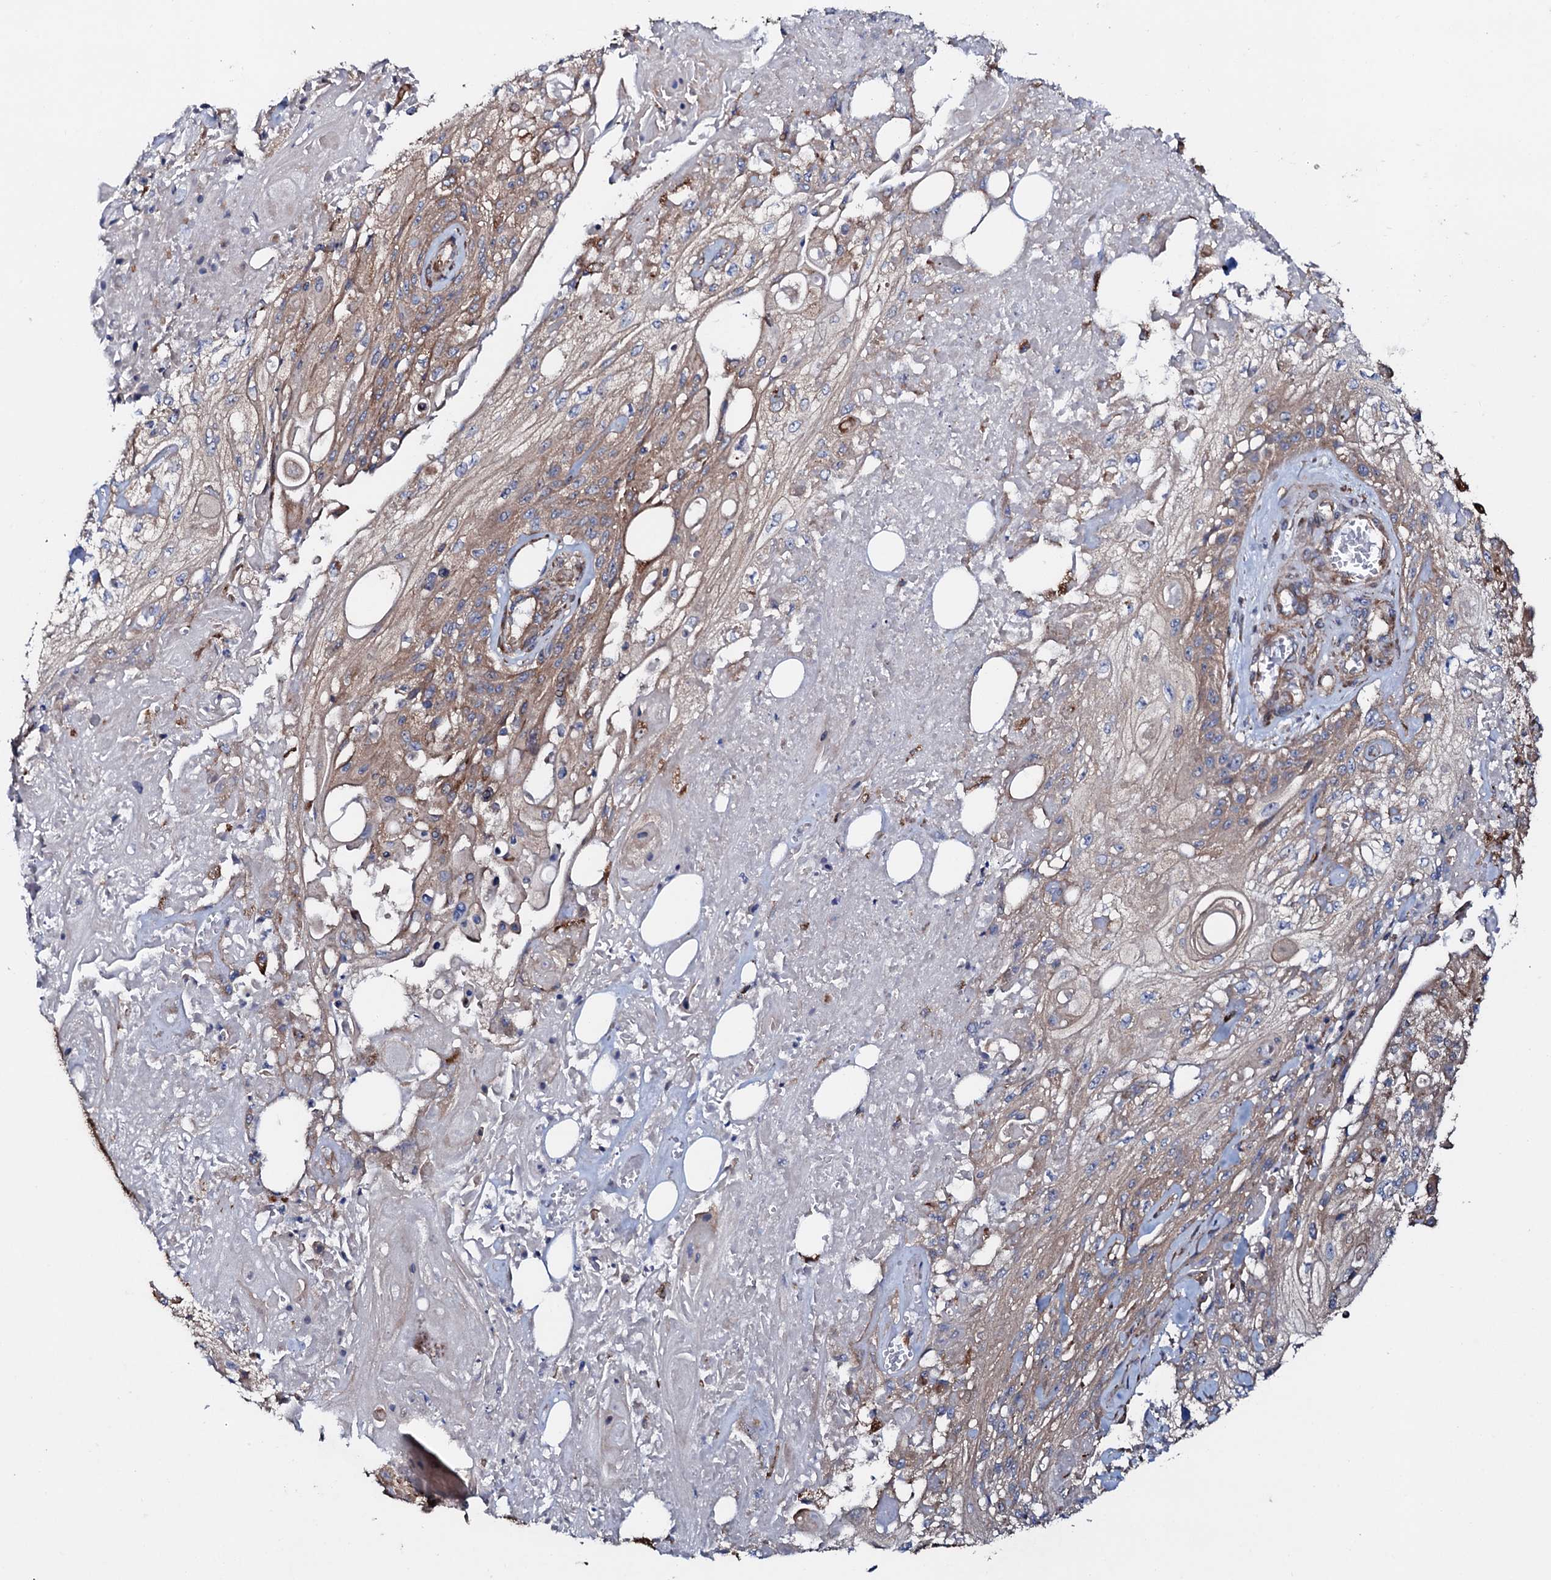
{"staining": {"intensity": "moderate", "quantity": "25%-75%", "location": "cytoplasmic/membranous"}, "tissue": "skin cancer", "cell_type": "Tumor cells", "image_type": "cancer", "snomed": [{"axis": "morphology", "description": "Squamous cell carcinoma, NOS"}, {"axis": "morphology", "description": "Squamous cell carcinoma, metastatic, NOS"}, {"axis": "topography", "description": "Skin"}, {"axis": "topography", "description": "Lymph node"}], "caption": "Immunohistochemistry (IHC) staining of skin cancer (squamous cell carcinoma), which displays medium levels of moderate cytoplasmic/membranous expression in about 25%-75% of tumor cells indicating moderate cytoplasmic/membranous protein positivity. The staining was performed using DAB (brown) for protein detection and nuclei were counterstained in hematoxylin (blue).", "gene": "P2RX4", "patient": {"sex": "male", "age": 75}}